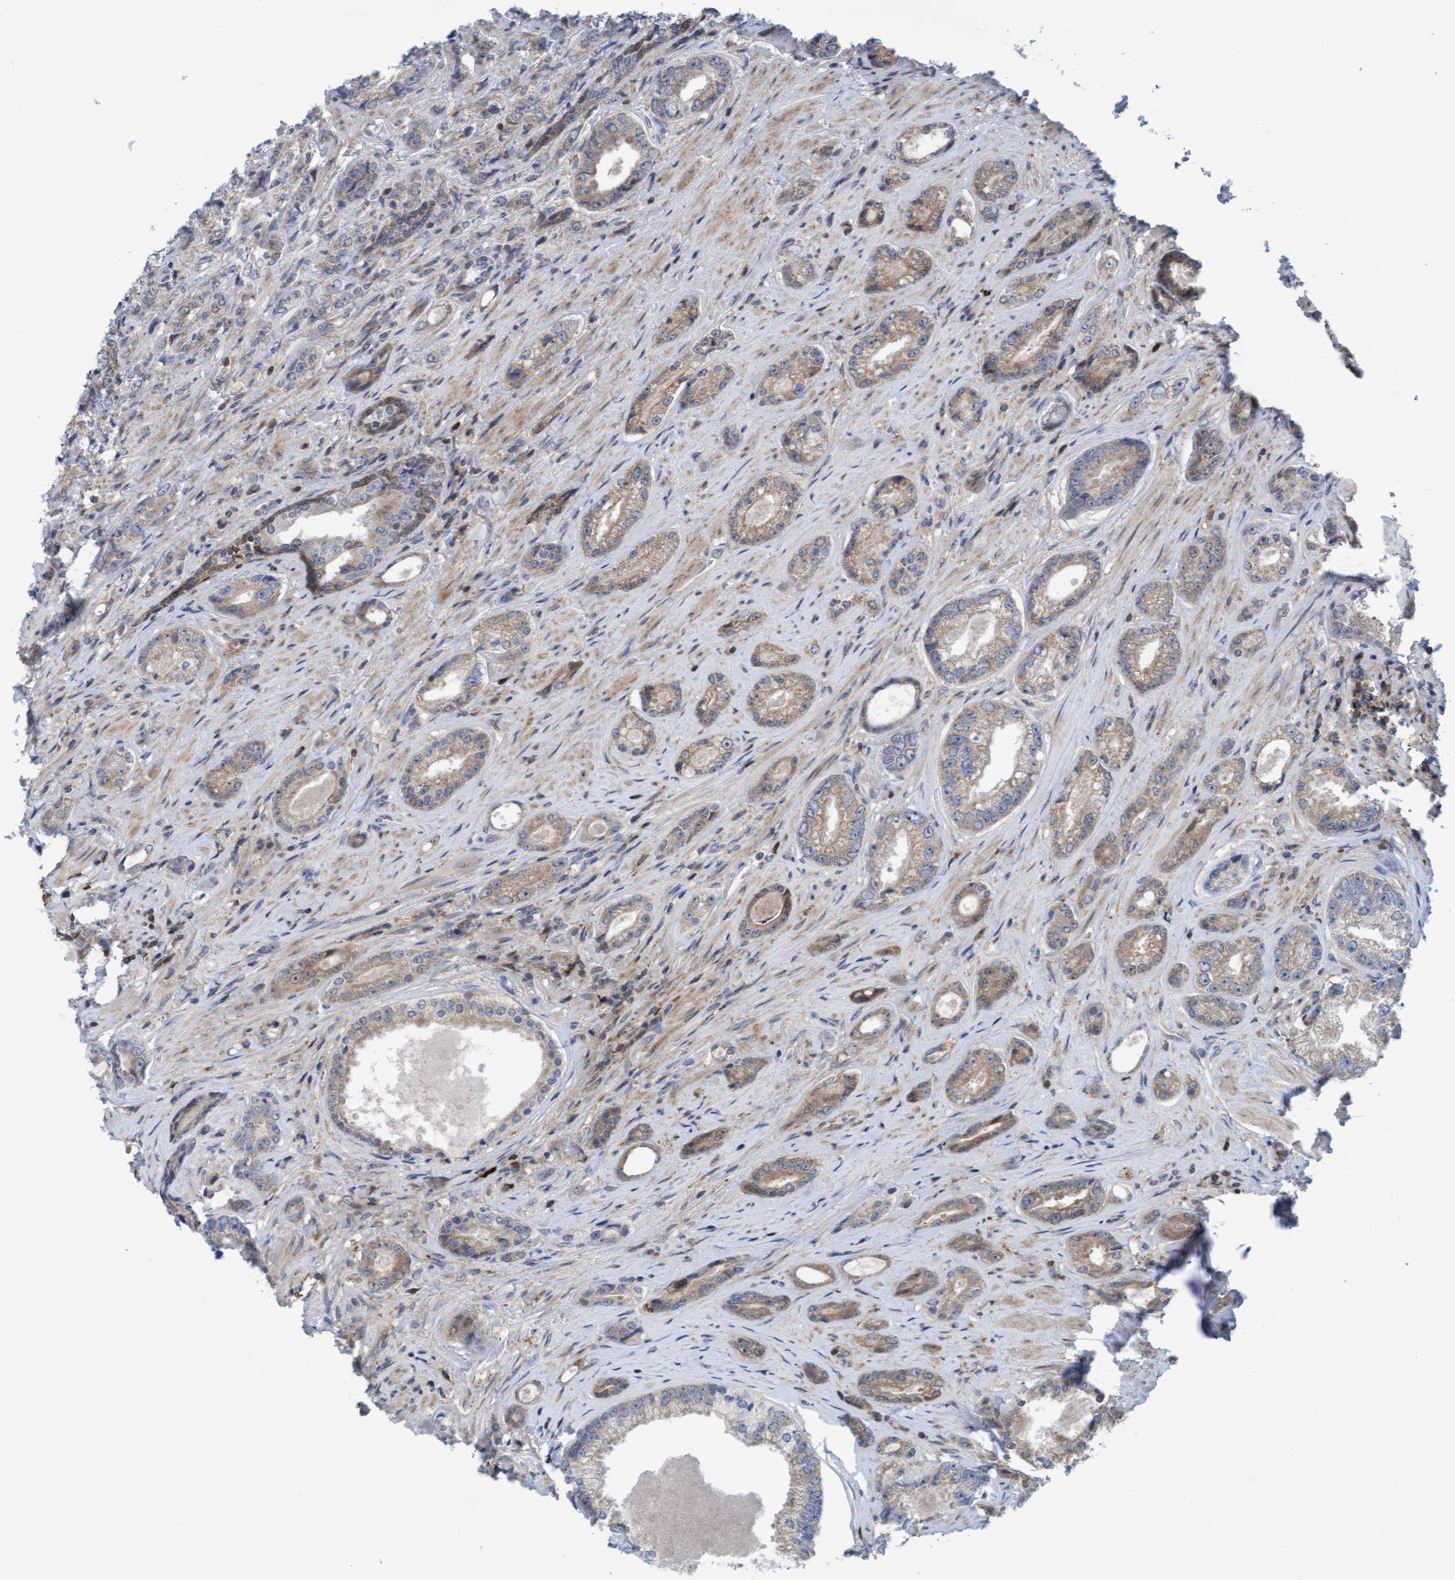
{"staining": {"intensity": "weak", "quantity": "25%-75%", "location": "cytoplasmic/membranous"}, "tissue": "prostate cancer", "cell_type": "Tumor cells", "image_type": "cancer", "snomed": [{"axis": "morphology", "description": "Adenocarcinoma, High grade"}, {"axis": "topography", "description": "Prostate"}], "caption": "A brown stain highlights weak cytoplasmic/membranous staining of a protein in prostate adenocarcinoma (high-grade) tumor cells.", "gene": "KLHL25", "patient": {"sex": "male", "age": 61}}